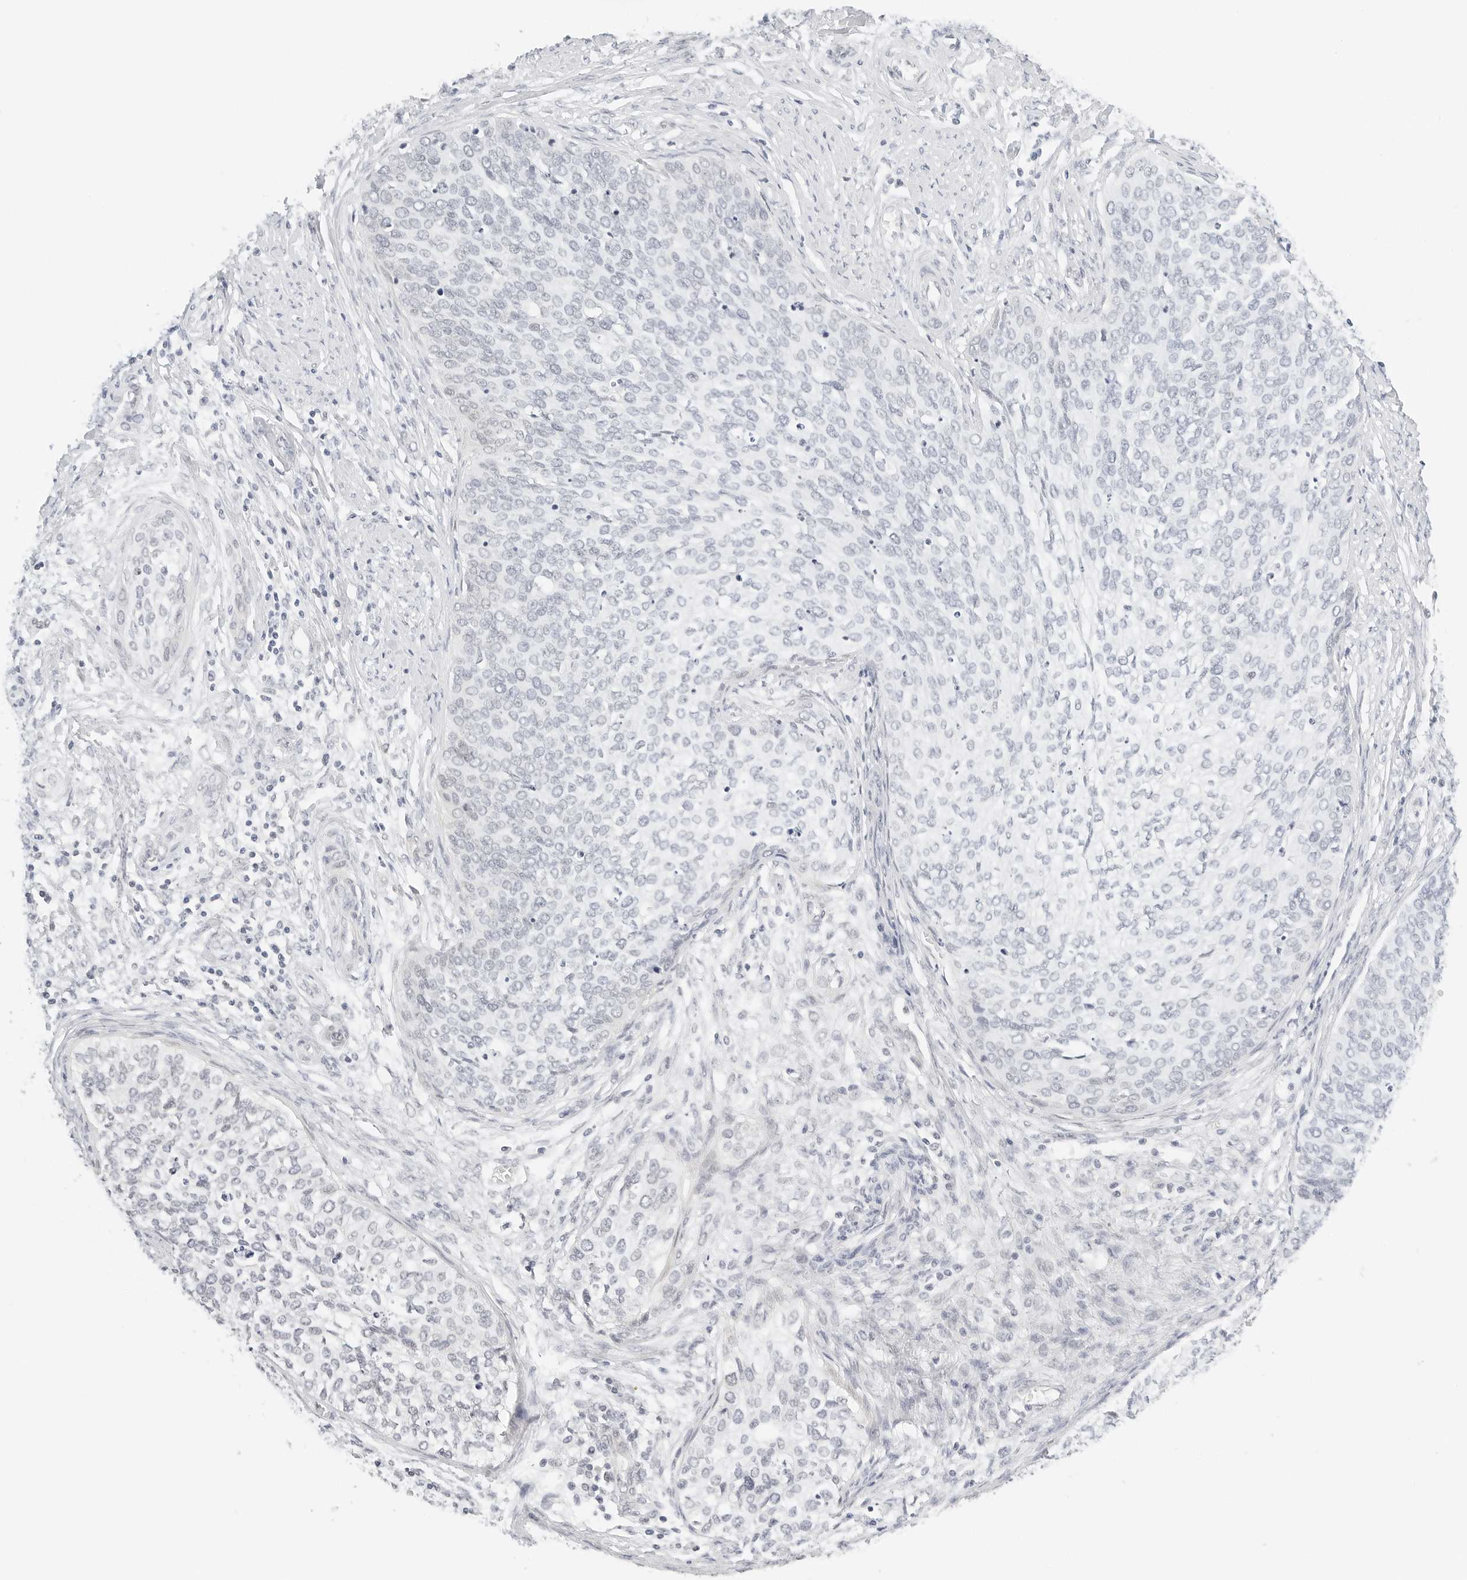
{"staining": {"intensity": "negative", "quantity": "none", "location": "none"}, "tissue": "cervical cancer", "cell_type": "Tumor cells", "image_type": "cancer", "snomed": [{"axis": "morphology", "description": "Squamous cell carcinoma, NOS"}, {"axis": "topography", "description": "Cervix"}], "caption": "IHC of cervical squamous cell carcinoma displays no positivity in tumor cells.", "gene": "NEO1", "patient": {"sex": "female", "age": 37}}